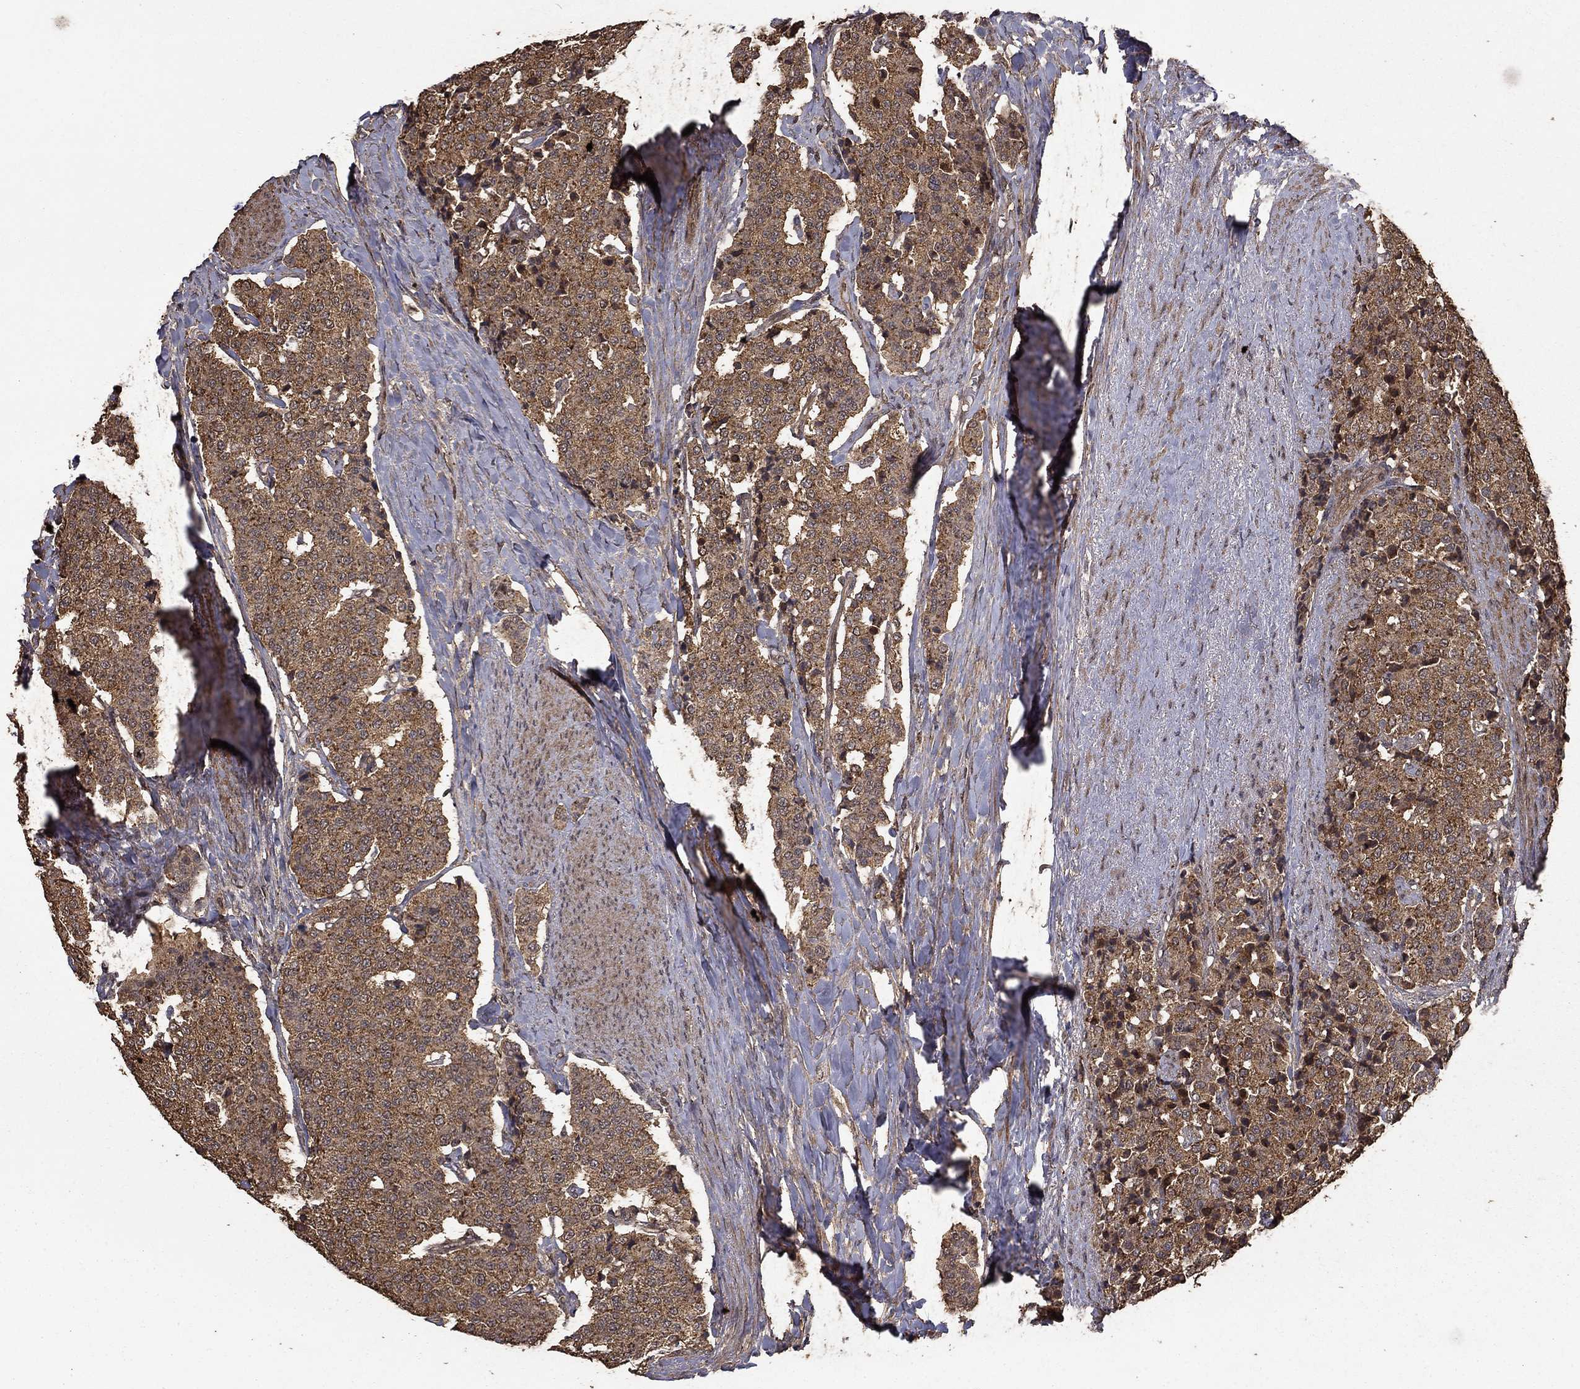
{"staining": {"intensity": "weak", "quantity": ">75%", "location": "cytoplasmic/membranous"}, "tissue": "carcinoid", "cell_type": "Tumor cells", "image_type": "cancer", "snomed": [{"axis": "morphology", "description": "Carcinoid, malignant, NOS"}, {"axis": "topography", "description": "Small intestine"}], "caption": "High-magnification brightfield microscopy of malignant carcinoid stained with DAB (brown) and counterstained with hematoxylin (blue). tumor cells exhibit weak cytoplasmic/membranous positivity is seen in approximately>75% of cells.", "gene": "PRDM1", "patient": {"sex": "female", "age": 58}}